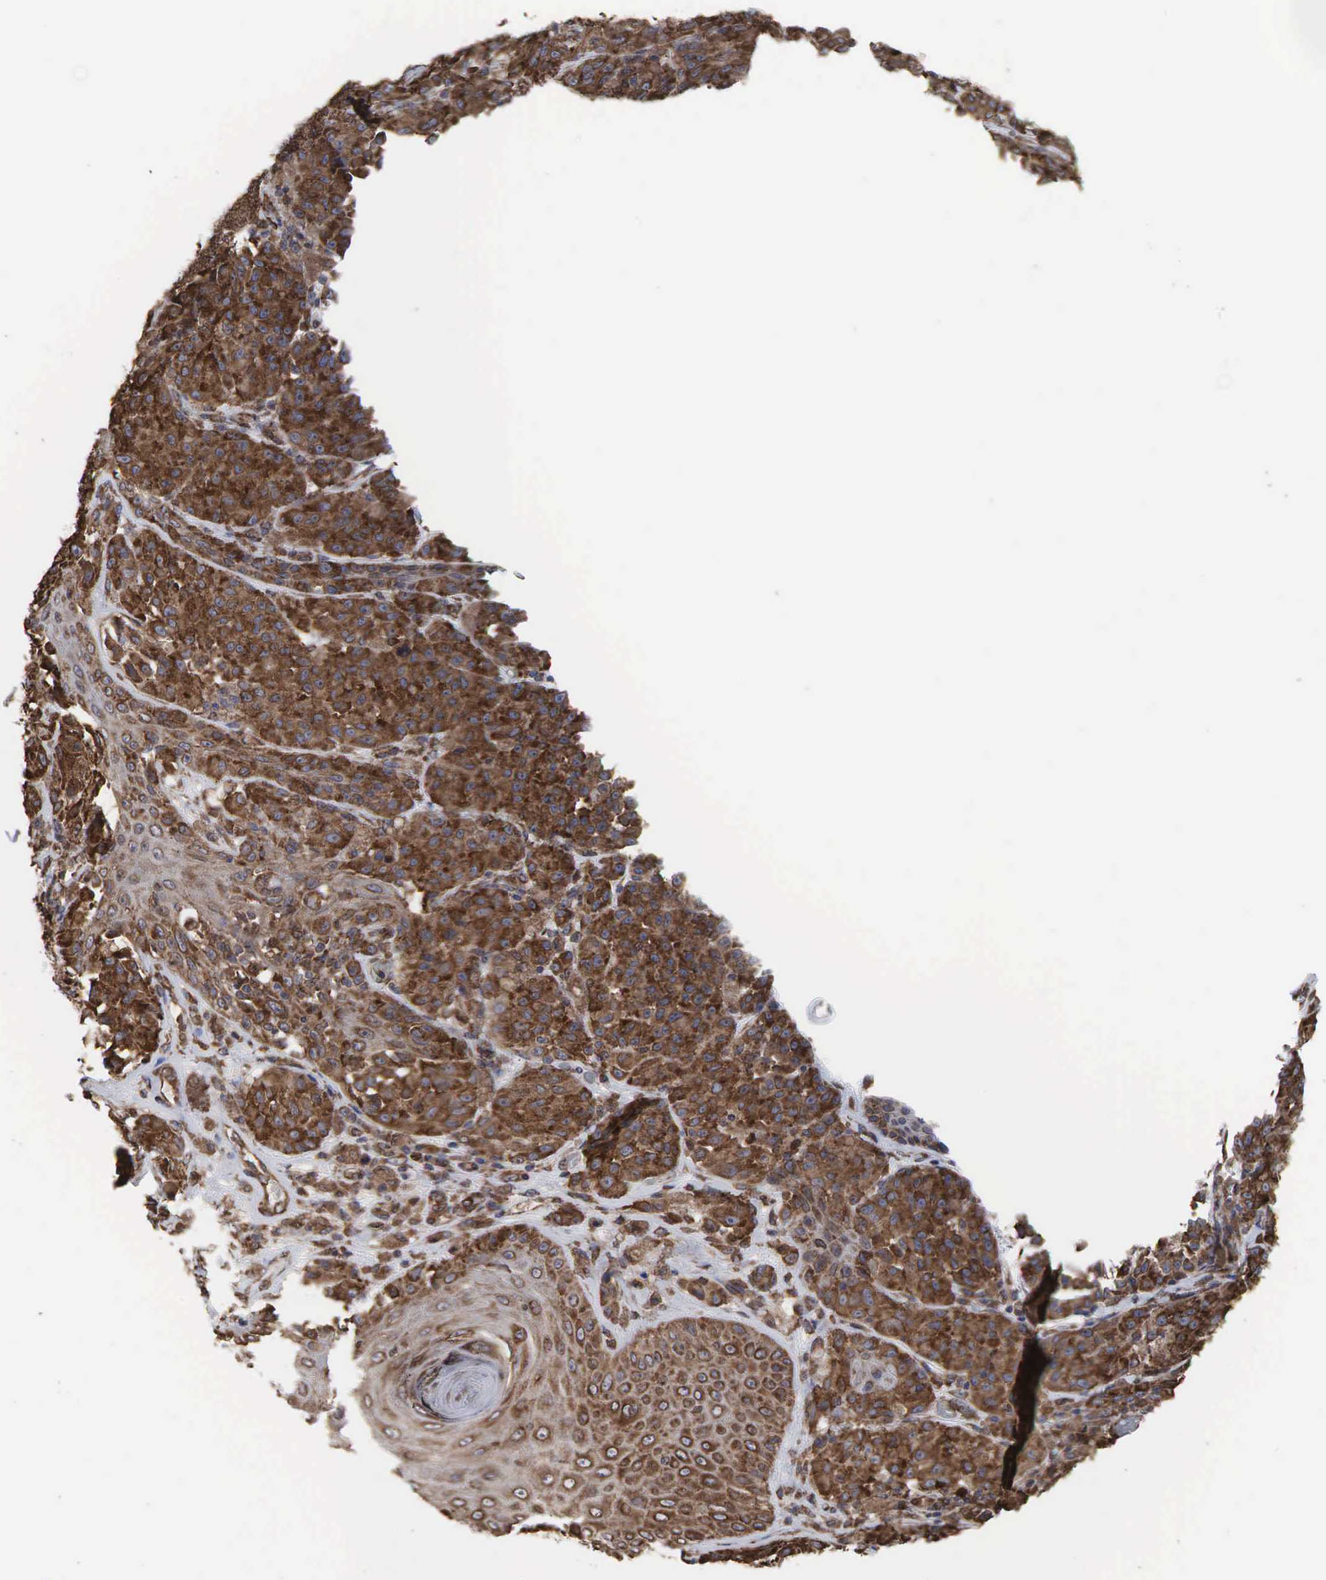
{"staining": {"intensity": "moderate", "quantity": ">75%", "location": "cytoplasmic/membranous"}, "tissue": "melanoma", "cell_type": "Tumor cells", "image_type": "cancer", "snomed": [{"axis": "morphology", "description": "Malignant melanoma, NOS"}, {"axis": "topography", "description": "Skin"}], "caption": "The micrograph shows a brown stain indicating the presence of a protein in the cytoplasmic/membranous of tumor cells in melanoma.", "gene": "PABPC5", "patient": {"sex": "male", "age": 44}}